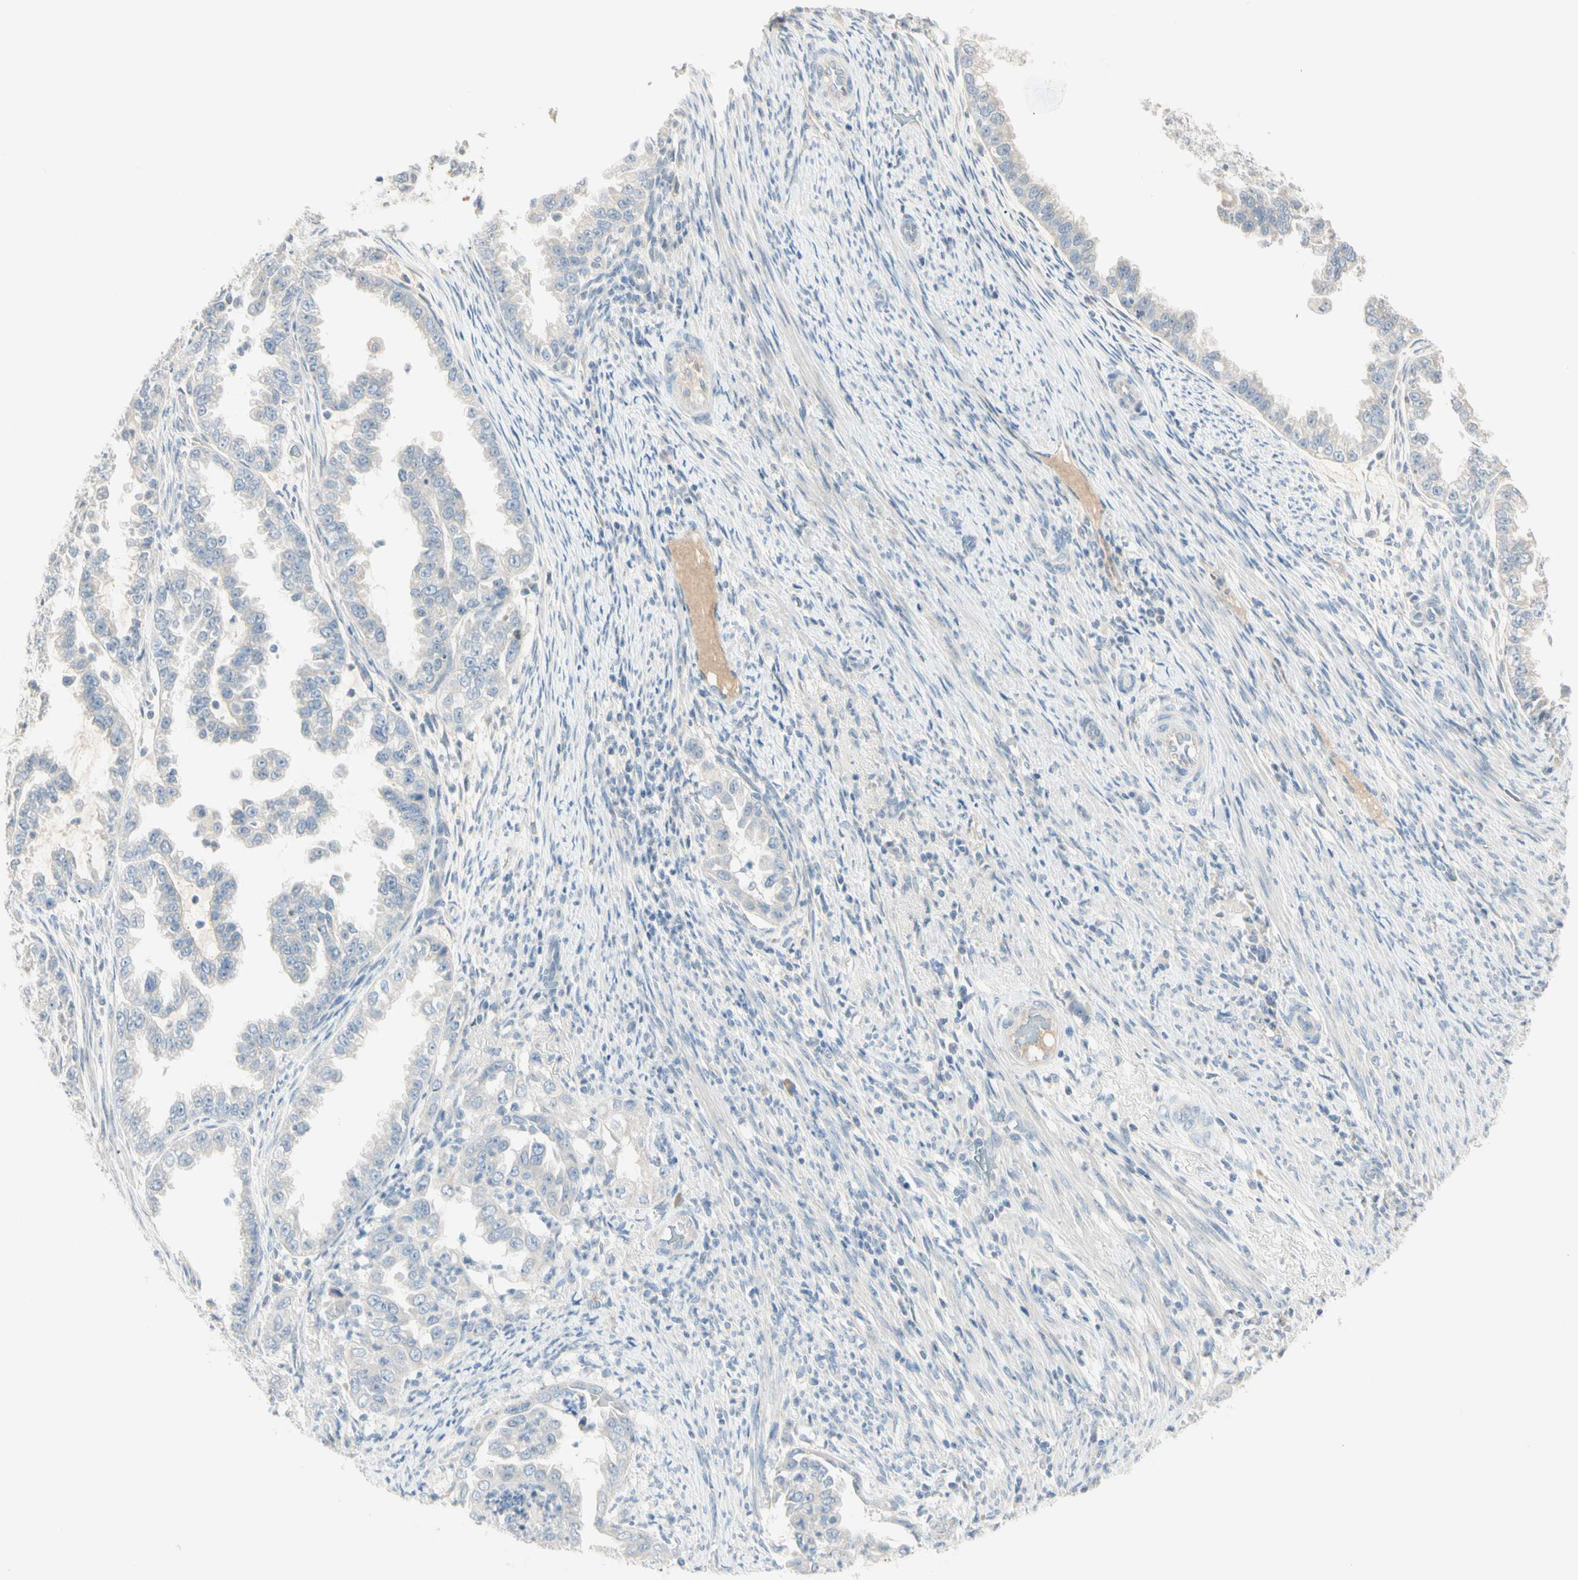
{"staining": {"intensity": "negative", "quantity": "none", "location": "none"}, "tissue": "endometrial cancer", "cell_type": "Tumor cells", "image_type": "cancer", "snomed": [{"axis": "morphology", "description": "Adenocarcinoma, NOS"}, {"axis": "topography", "description": "Endometrium"}], "caption": "High power microscopy image of an IHC image of endometrial adenocarcinoma, revealing no significant positivity in tumor cells.", "gene": "ALDH18A1", "patient": {"sex": "female", "age": 85}}